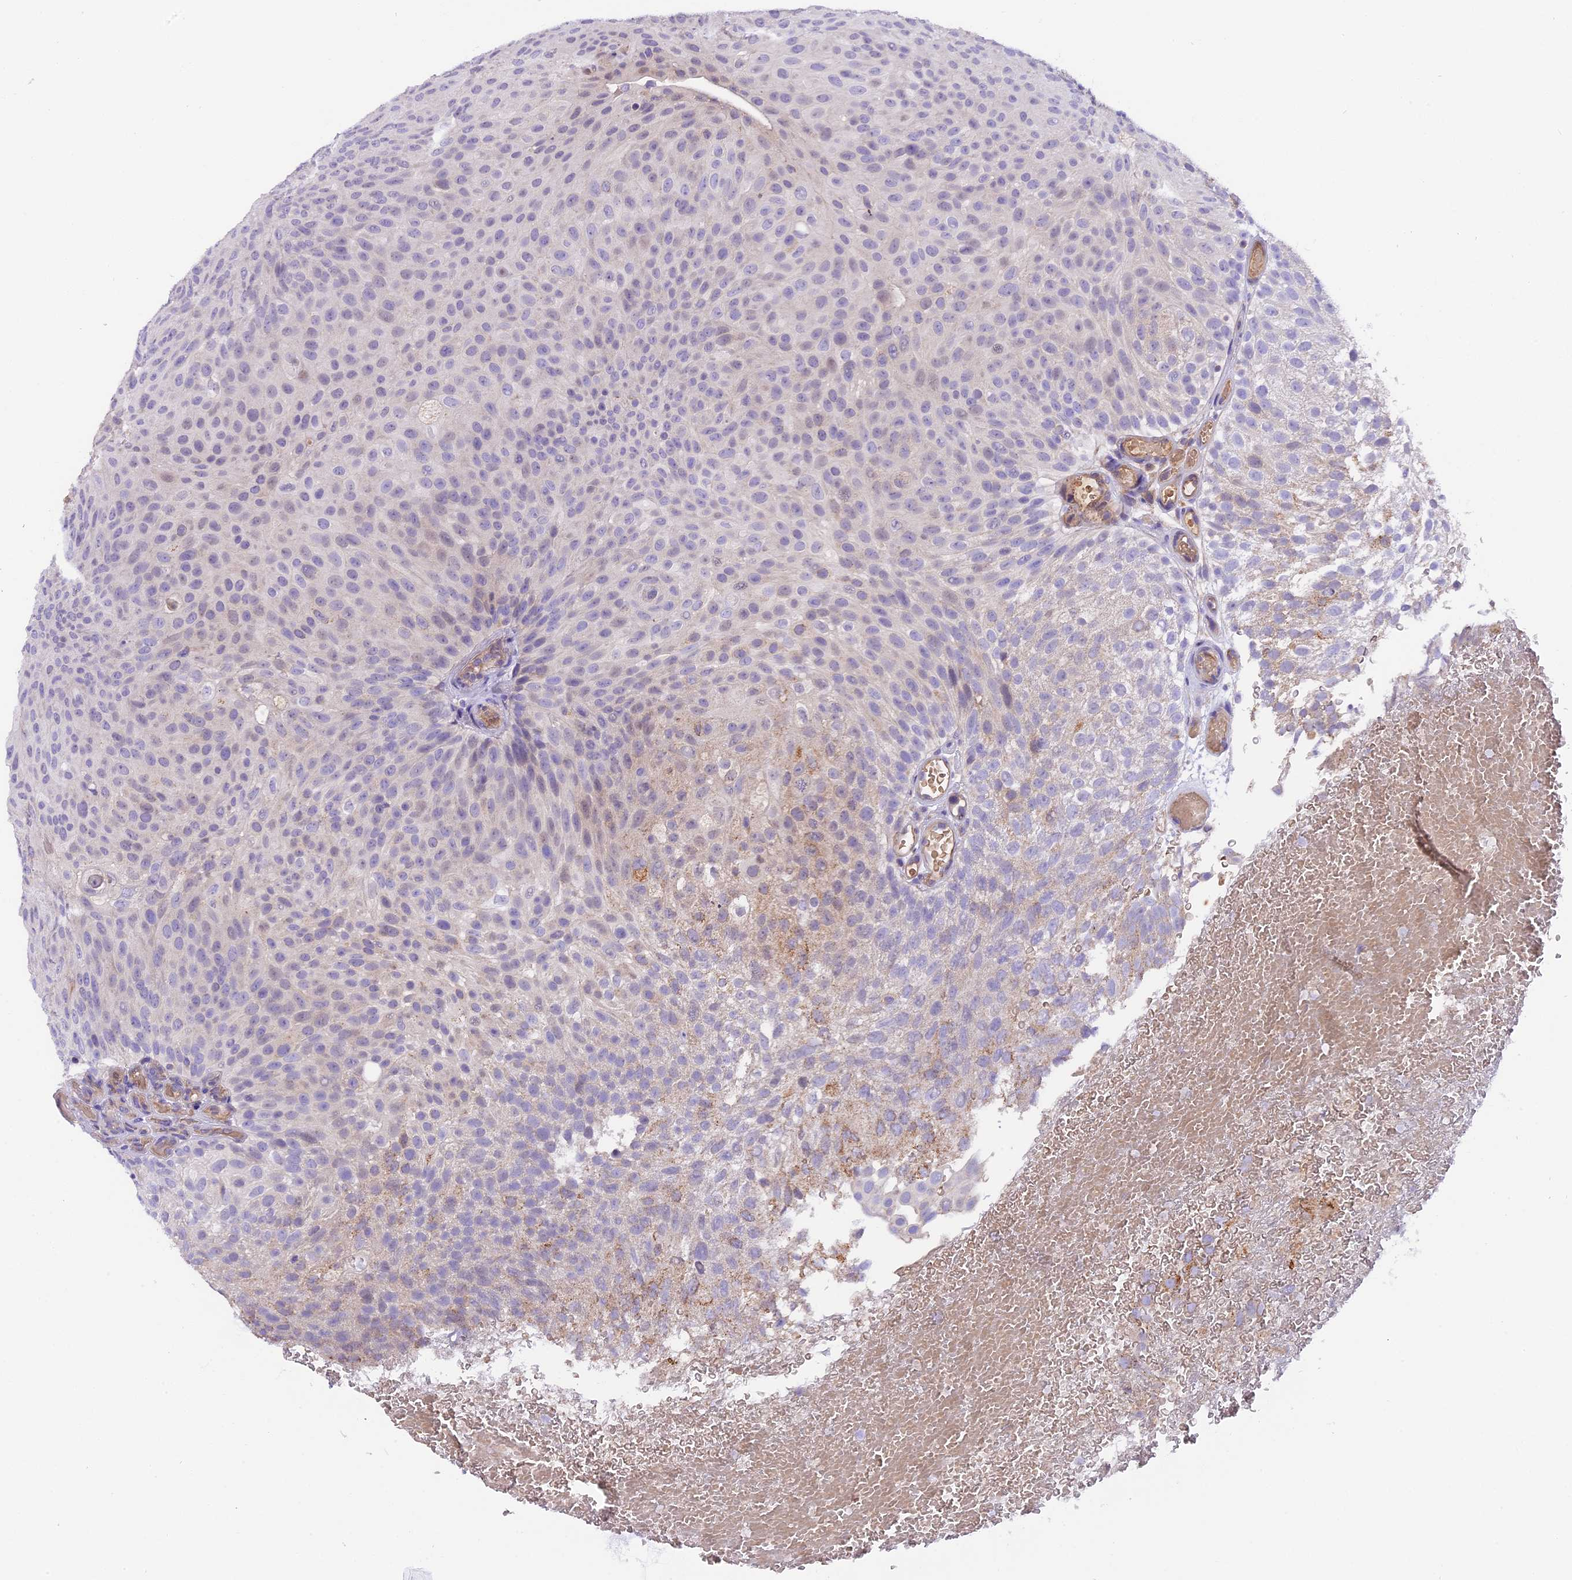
{"staining": {"intensity": "negative", "quantity": "none", "location": "none"}, "tissue": "urothelial cancer", "cell_type": "Tumor cells", "image_type": "cancer", "snomed": [{"axis": "morphology", "description": "Urothelial carcinoma, Low grade"}, {"axis": "topography", "description": "Urinary bladder"}], "caption": "Tumor cells are negative for protein expression in human low-grade urothelial carcinoma. (DAB IHC visualized using brightfield microscopy, high magnification).", "gene": "CCDC32", "patient": {"sex": "male", "age": 78}}